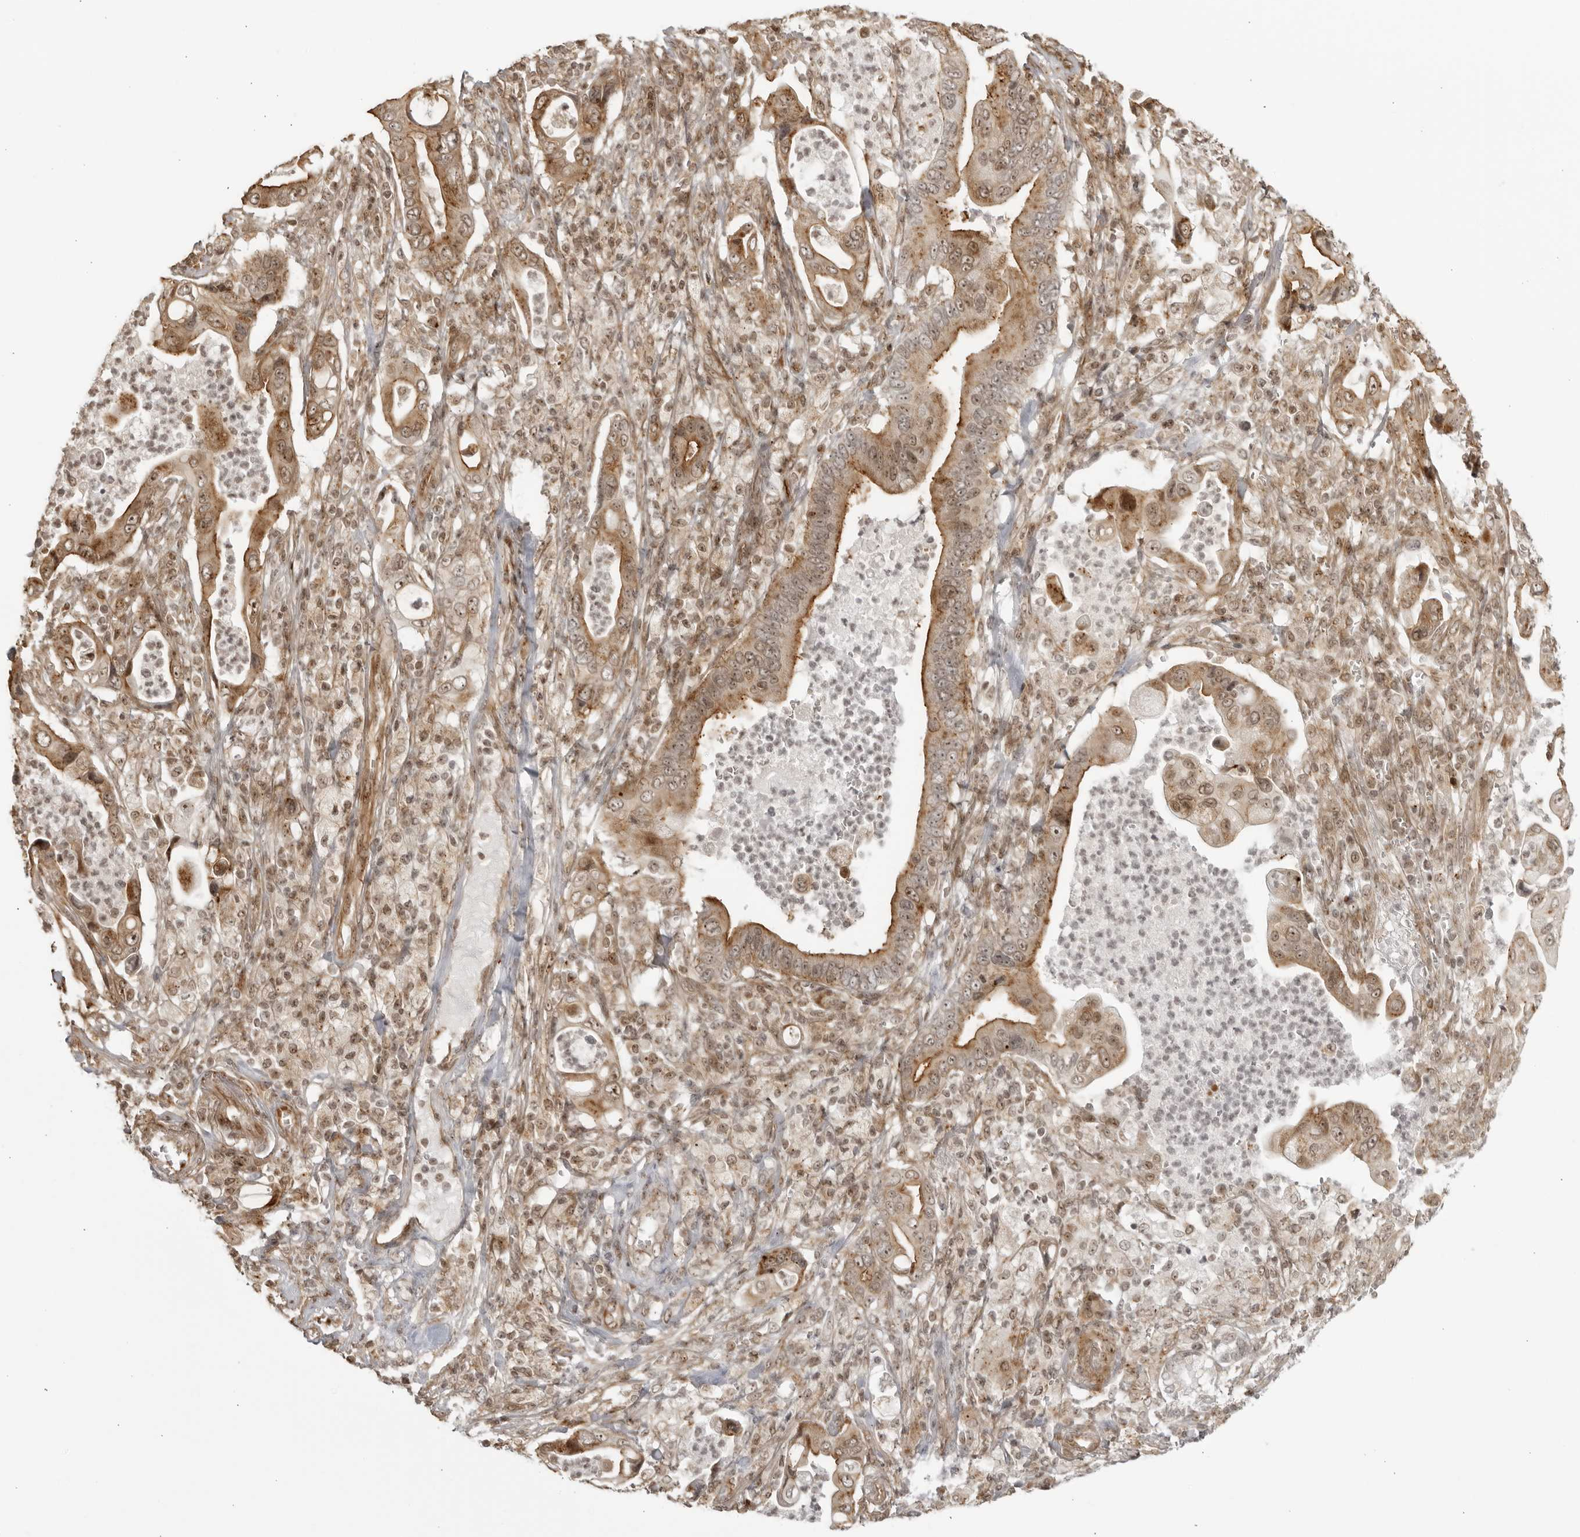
{"staining": {"intensity": "moderate", "quantity": ">75%", "location": "cytoplasmic/membranous,nuclear"}, "tissue": "pancreatic cancer", "cell_type": "Tumor cells", "image_type": "cancer", "snomed": [{"axis": "morphology", "description": "Adenocarcinoma, NOS"}, {"axis": "topography", "description": "Pancreas"}], "caption": "About >75% of tumor cells in pancreatic cancer (adenocarcinoma) reveal moderate cytoplasmic/membranous and nuclear protein expression as visualized by brown immunohistochemical staining.", "gene": "TCF21", "patient": {"sex": "male", "age": 78}}